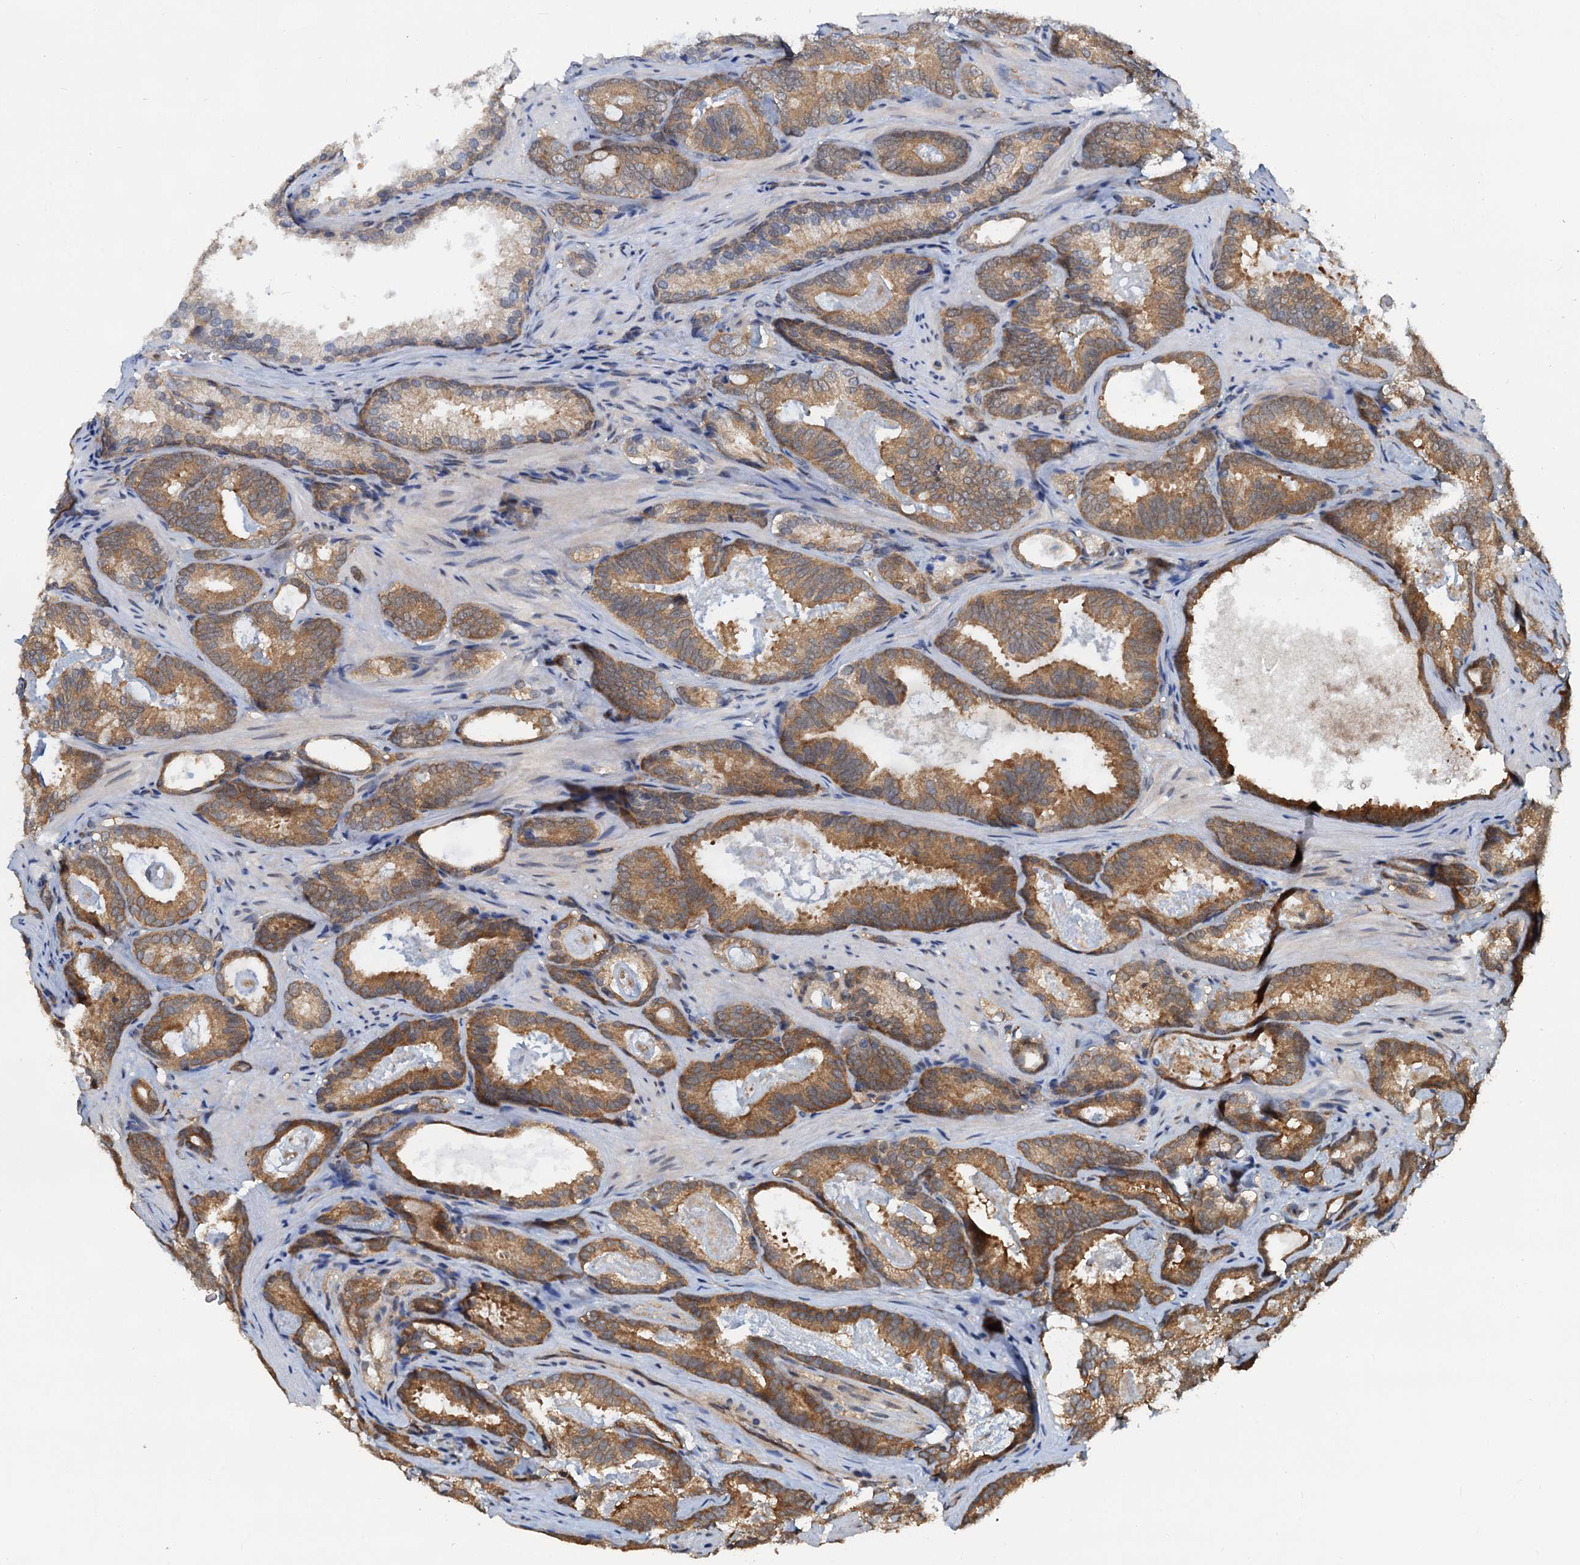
{"staining": {"intensity": "moderate", "quantity": ">75%", "location": "cytoplasmic/membranous"}, "tissue": "prostate cancer", "cell_type": "Tumor cells", "image_type": "cancer", "snomed": [{"axis": "morphology", "description": "Adenocarcinoma, Low grade"}, {"axis": "topography", "description": "Prostate"}], "caption": "The micrograph exhibits a brown stain indicating the presence of a protein in the cytoplasmic/membranous of tumor cells in low-grade adenocarcinoma (prostate).", "gene": "PTGES3", "patient": {"sex": "male", "age": 60}}